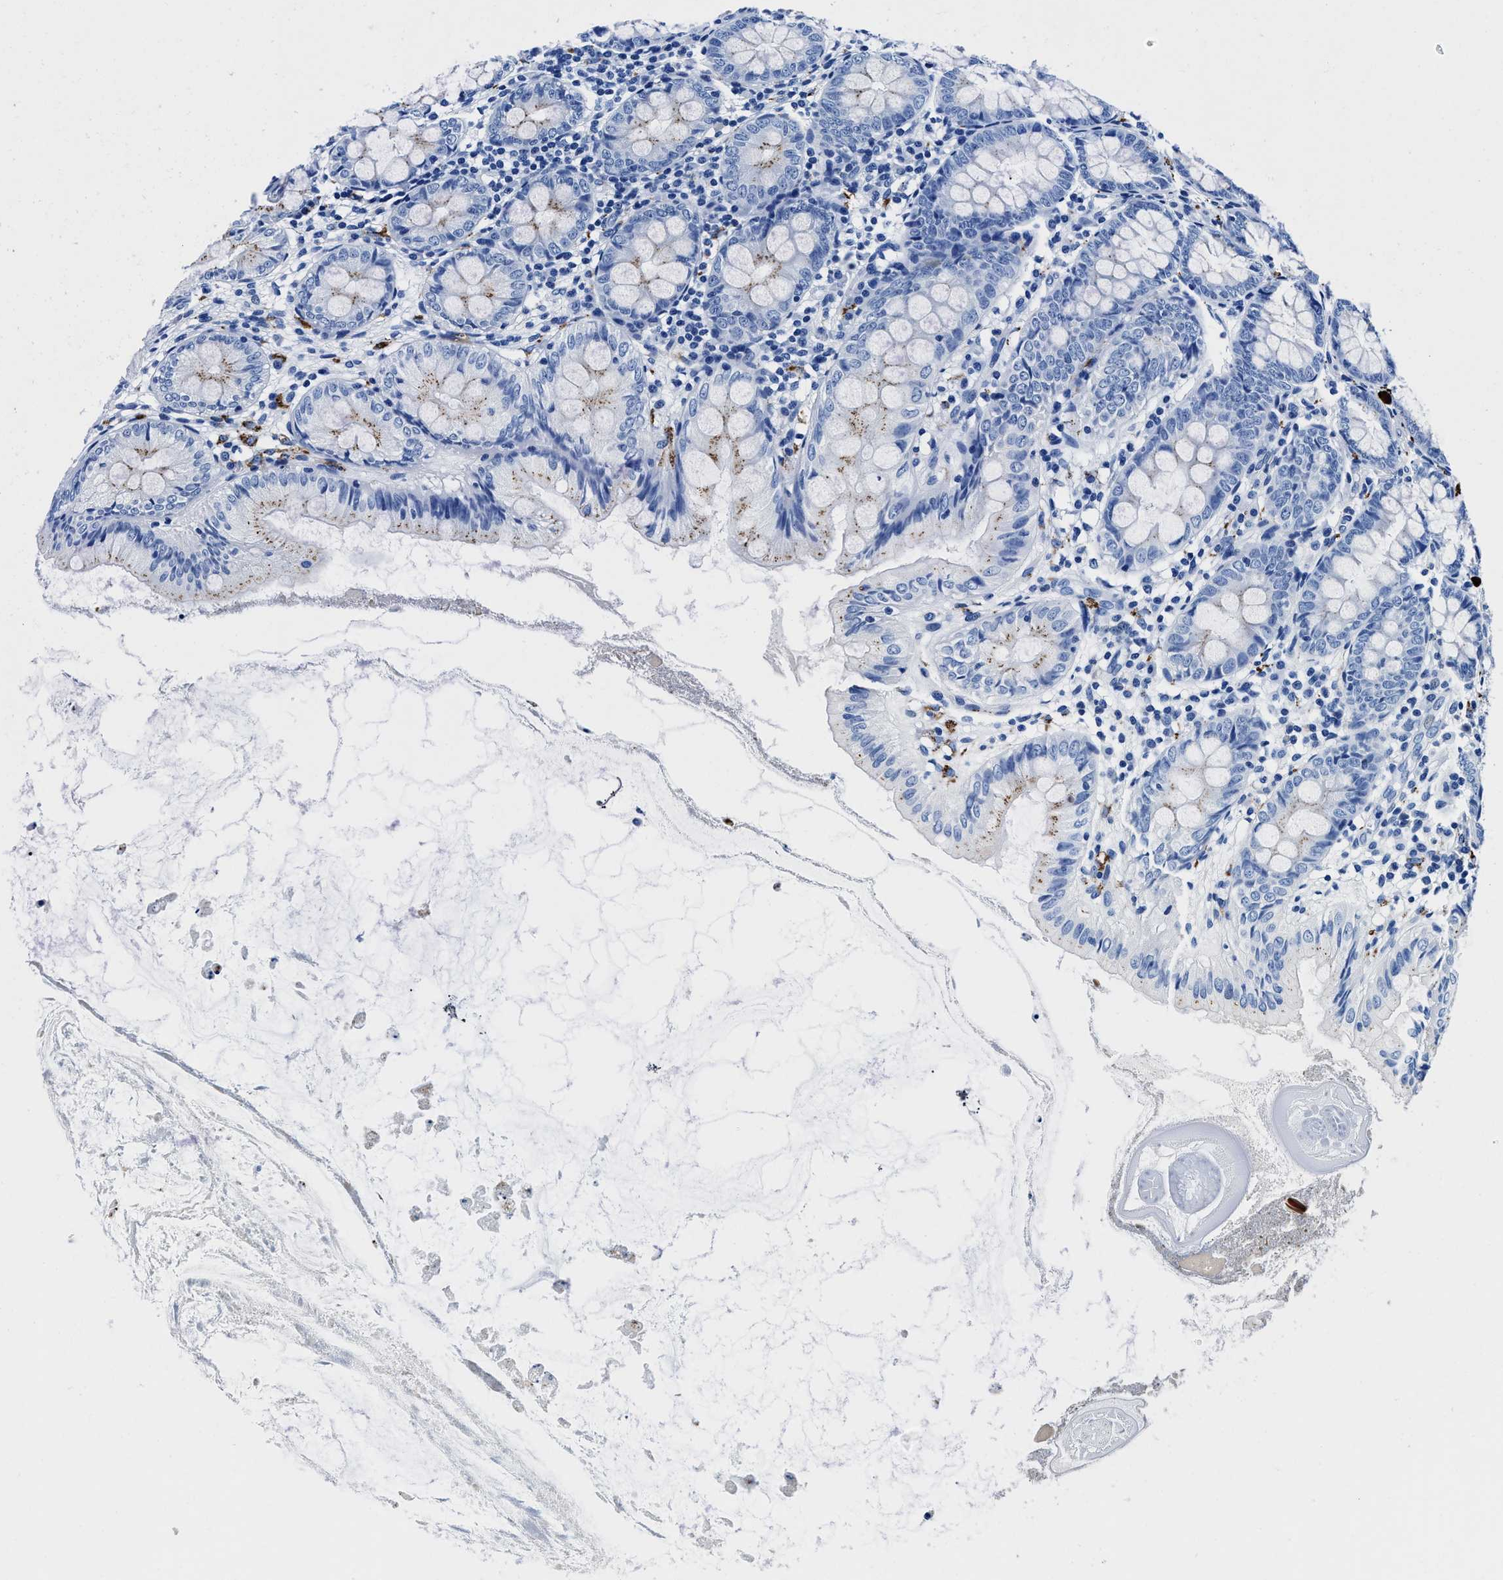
{"staining": {"intensity": "moderate", "quantity": "<25%", "location": "cytoplasmic/membranous"}, "tissue": "appendix", "cell_type": "Glandular cells", "image_type": "normal", "snomed": [{"axis": "morphology", "description": "Normal tissue, NOS"}, {"axis": "topography", "description": "Appendix"}], "caption": "Normal appendix was stained to show a protein in brown. There is low levels of moderate cytoplasmic/membranous staining in approximately <25% of glandular cells.", "gene": "OR14K1", "patient": {"sex": "female", "age": 77}}